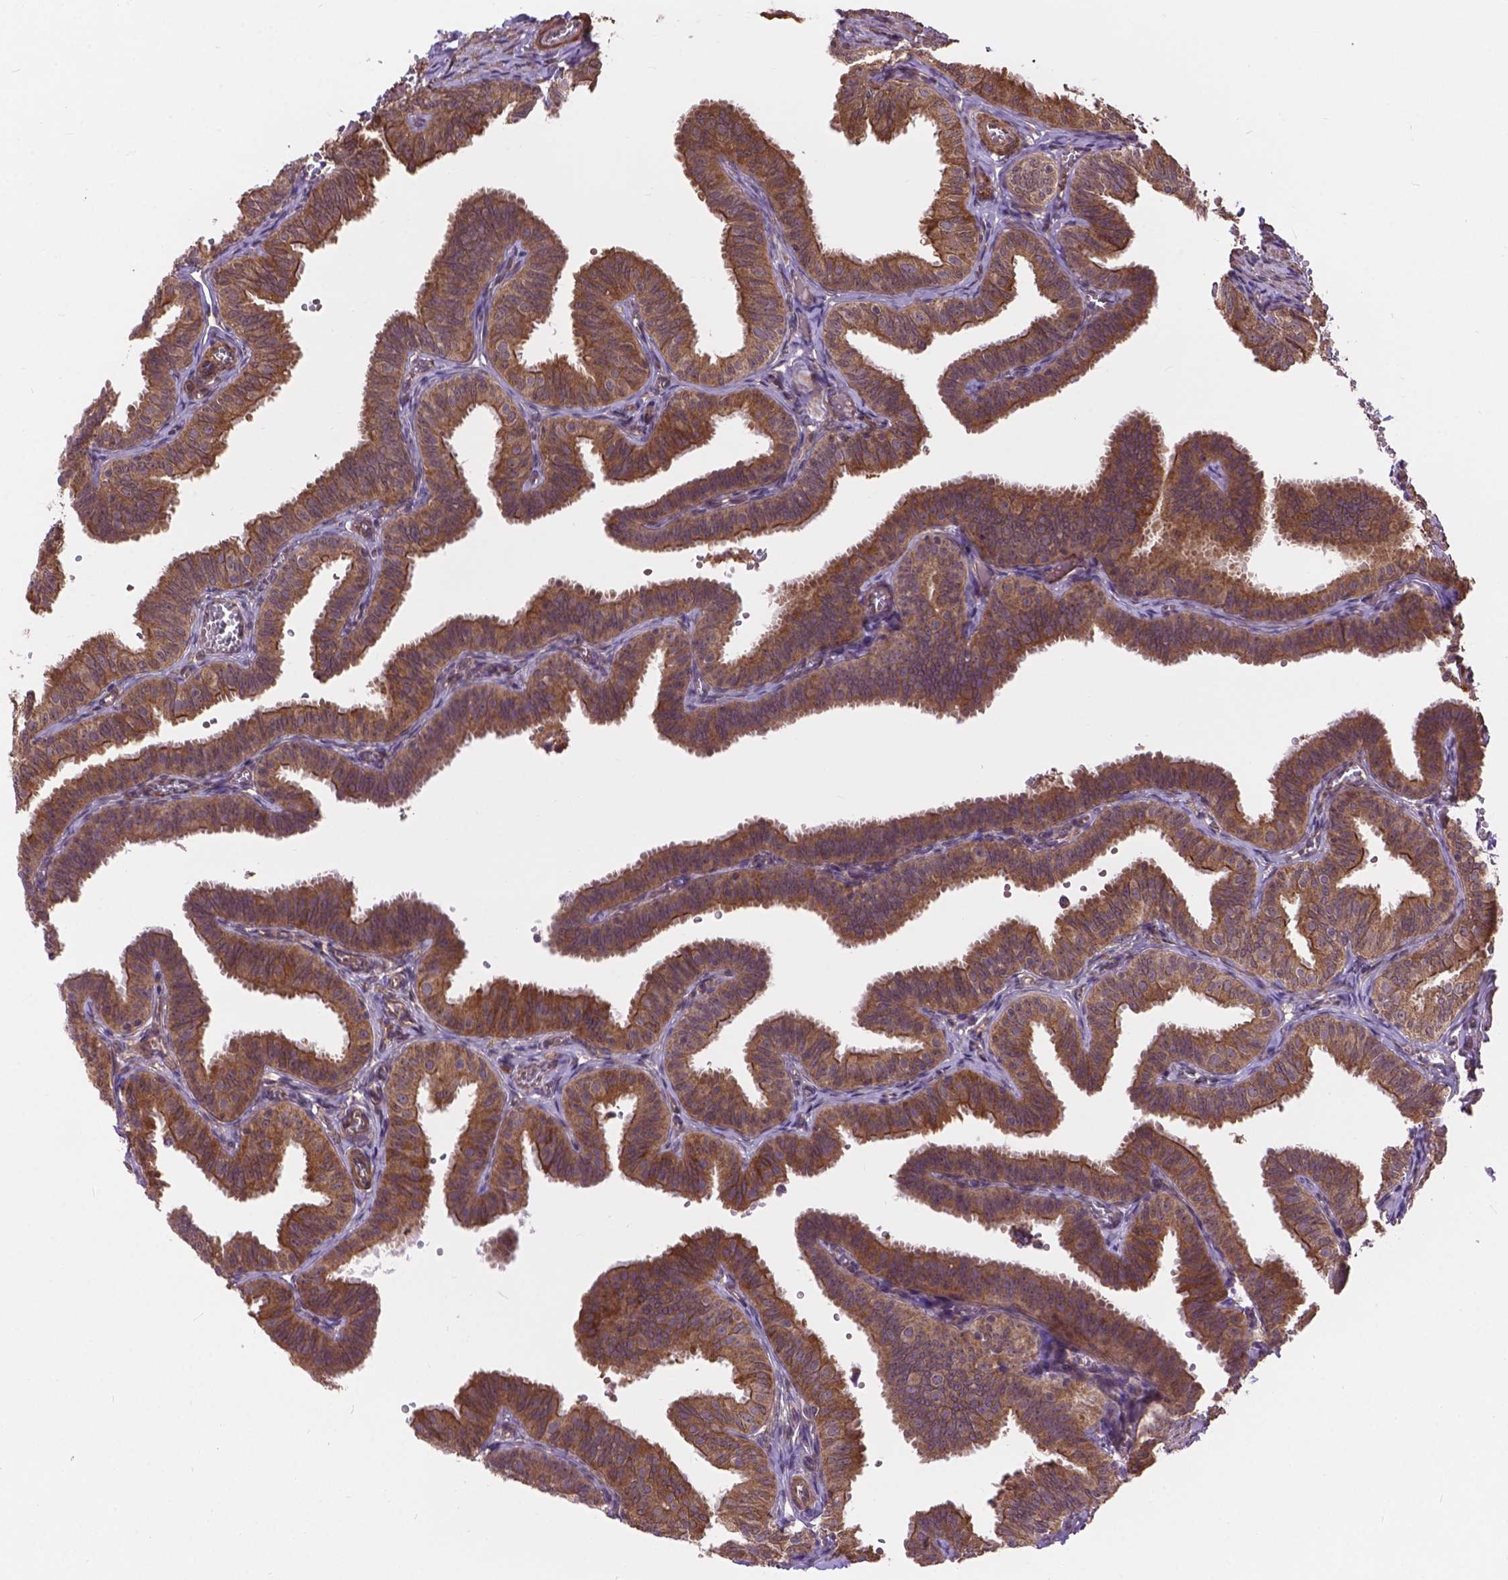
{"staining": {"intensity": "moderate", "quantity": ">75%", "location": "cytoplasmic/membranous"}, "tissue": "fallopian tube", "cell_type": "Glandular cells", "image_type": "normal", "snomed": [{"axis": "morphology", "description": "Normal tissue, NOS"}, {"axis": "topography", "description": "Fallopian tube"}], "caption": "Immunohistochemistry image of benign fallopian tube: human fallopian tube stained using immunohistochemistry demonstrates medium levels of moderate protein expression localized specifically in the cytoplasmic/membranous of glandular cells, appearing as a cytoplasmic/membranous brown color.", "gene": "ZNF616", "patient": {"sex": "female", "age": 25}}